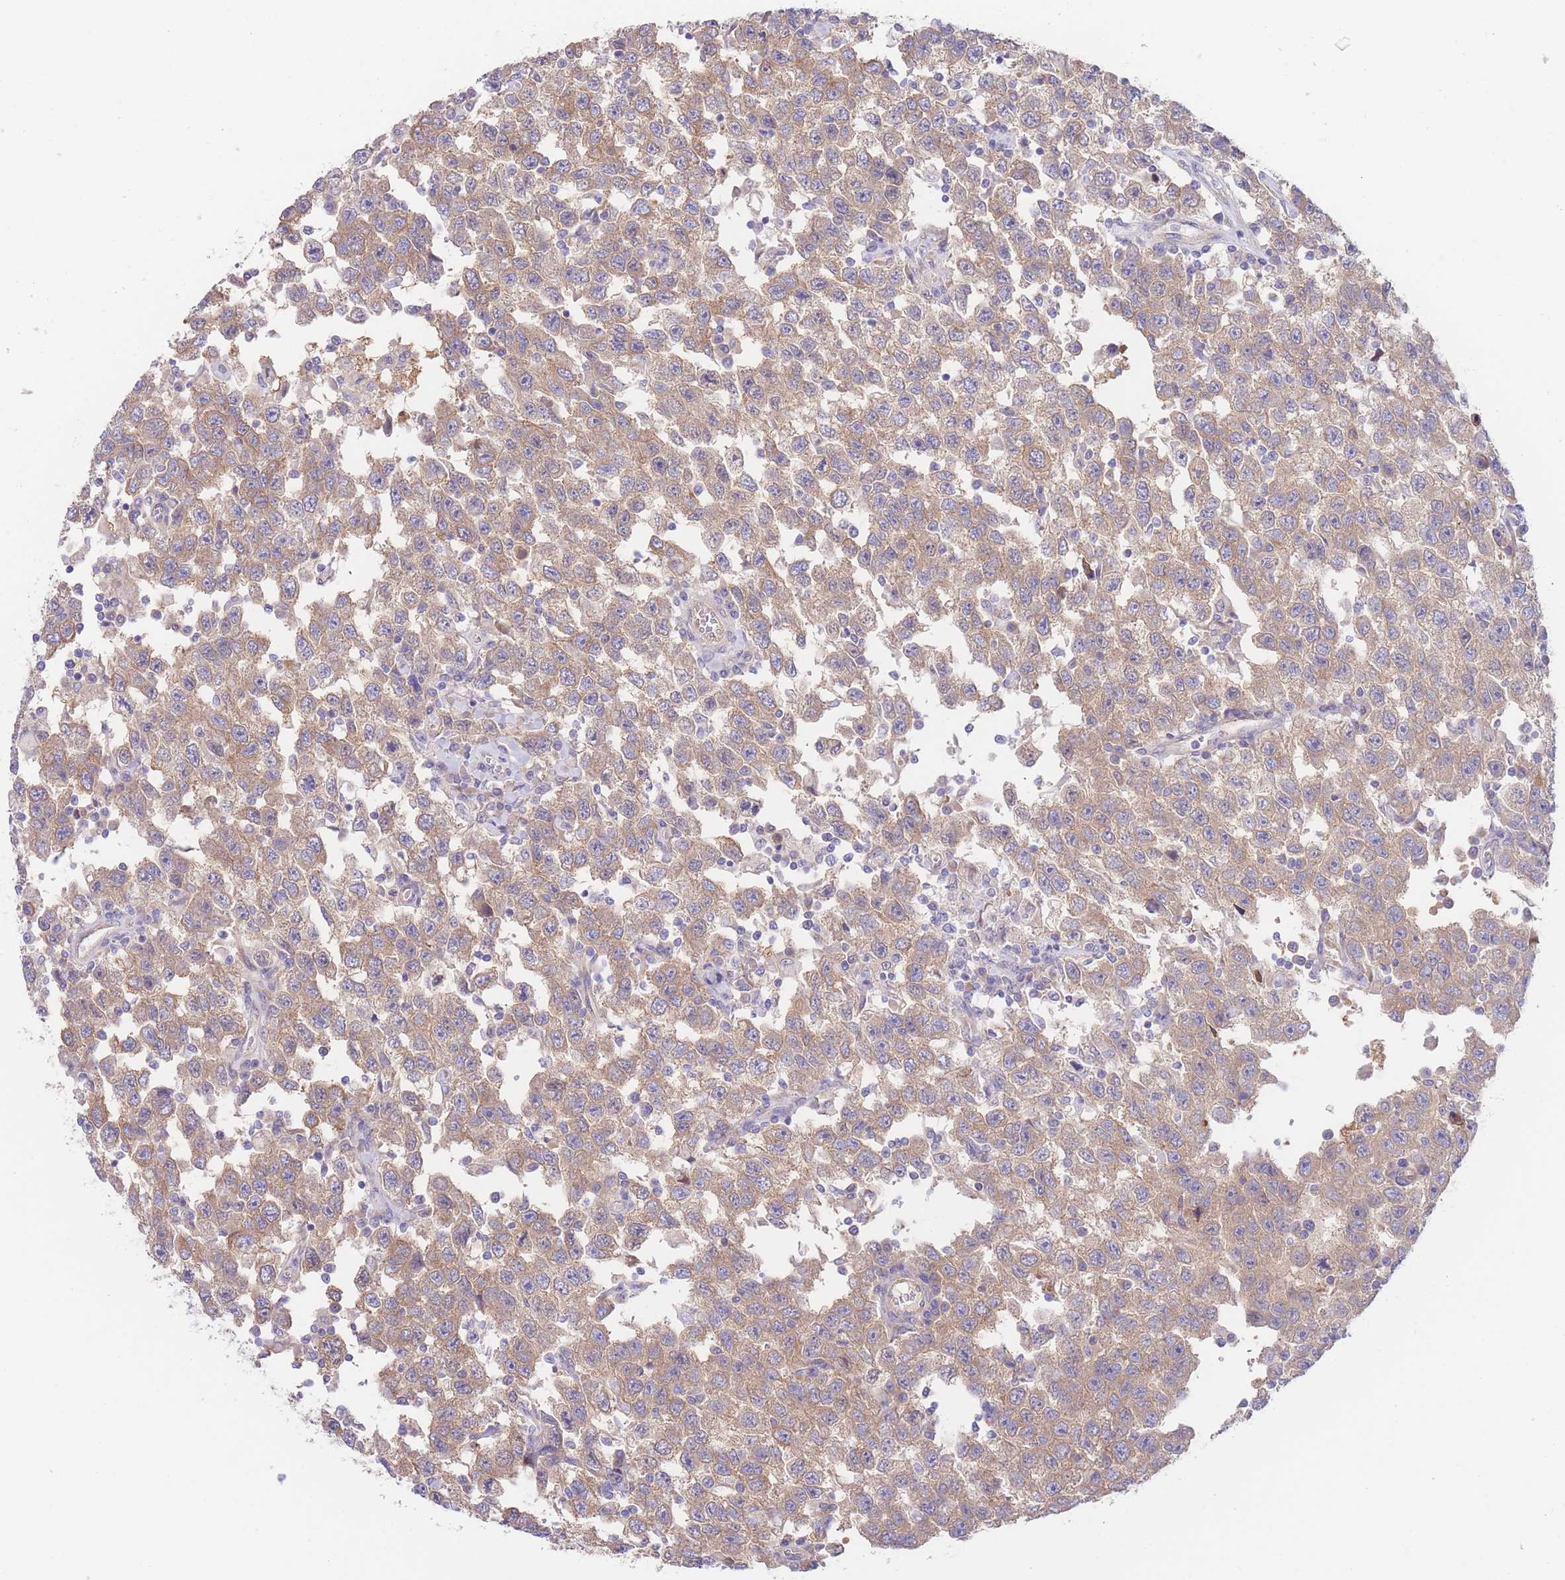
{"staining": {"intensity": "moderate", "quantity": ">75%", "location": "cytoplasmic/membranous"}, "tissue": "testis cancer", "cell_type": "Tumor cells", "image_type": "cancer", "snomed": [{"axis": "morphology", "description": "Seminoma, NOS"}, {"axis": "topography", "description": "Testis"}], "caption": "Immunohistochemistry (IHC) histopathology image of neoplastic tissue: testis seminoma stained using immunohistochemistry exhibits medium levels of moderate protein expression localized specifically in the cytoplasmic/membranous of tumor cells, appearing as a cytoplasmic/membranous brown color.", "gene": "ZNF281", "patient": {"sex": "male", "age": 41}}